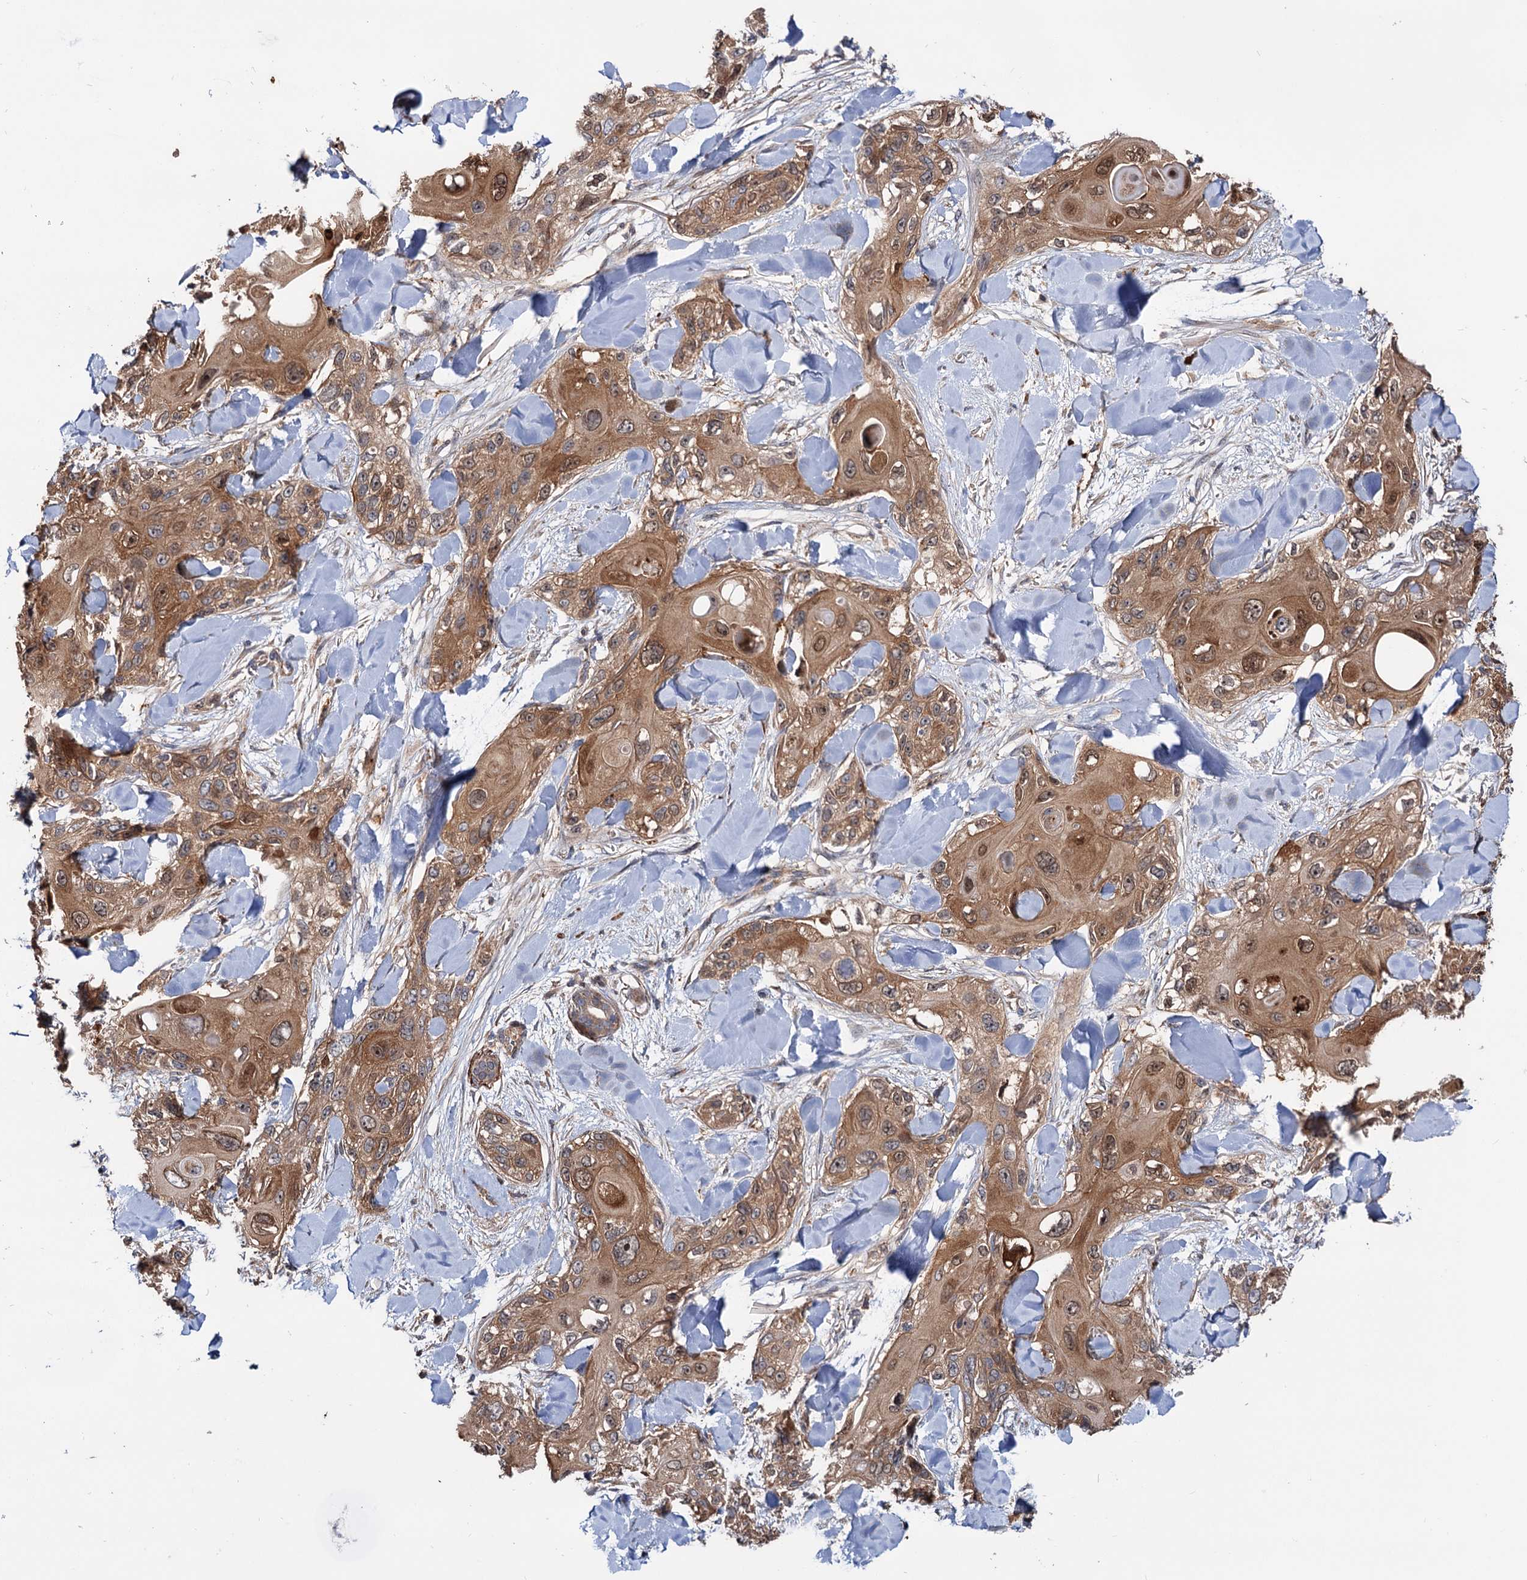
{"staining": {"intensity": "moderate", "quantity": ">75%", "location": "cytoplasmic/membranous"}, "tissue": "skin cancer", "cell_type": "Tumor cells", "image_type": "cancer", "snomed": [{"axis": "morphology", "description": "Normal tissue, NOS"}, {"axis": "morphology", "description": "Squamous cell carcinoma, NOS"}, {"axis": "topography", "description": "Skin"}], "caption": "IHC of human squamous cell carcinoma (skin) demonstrates medium levels of moderate cytoplasmic/membranous staining in about >75% of tumor cells.", "gene": "RNF111", "patient": {"sex": "male", "age": 72}}